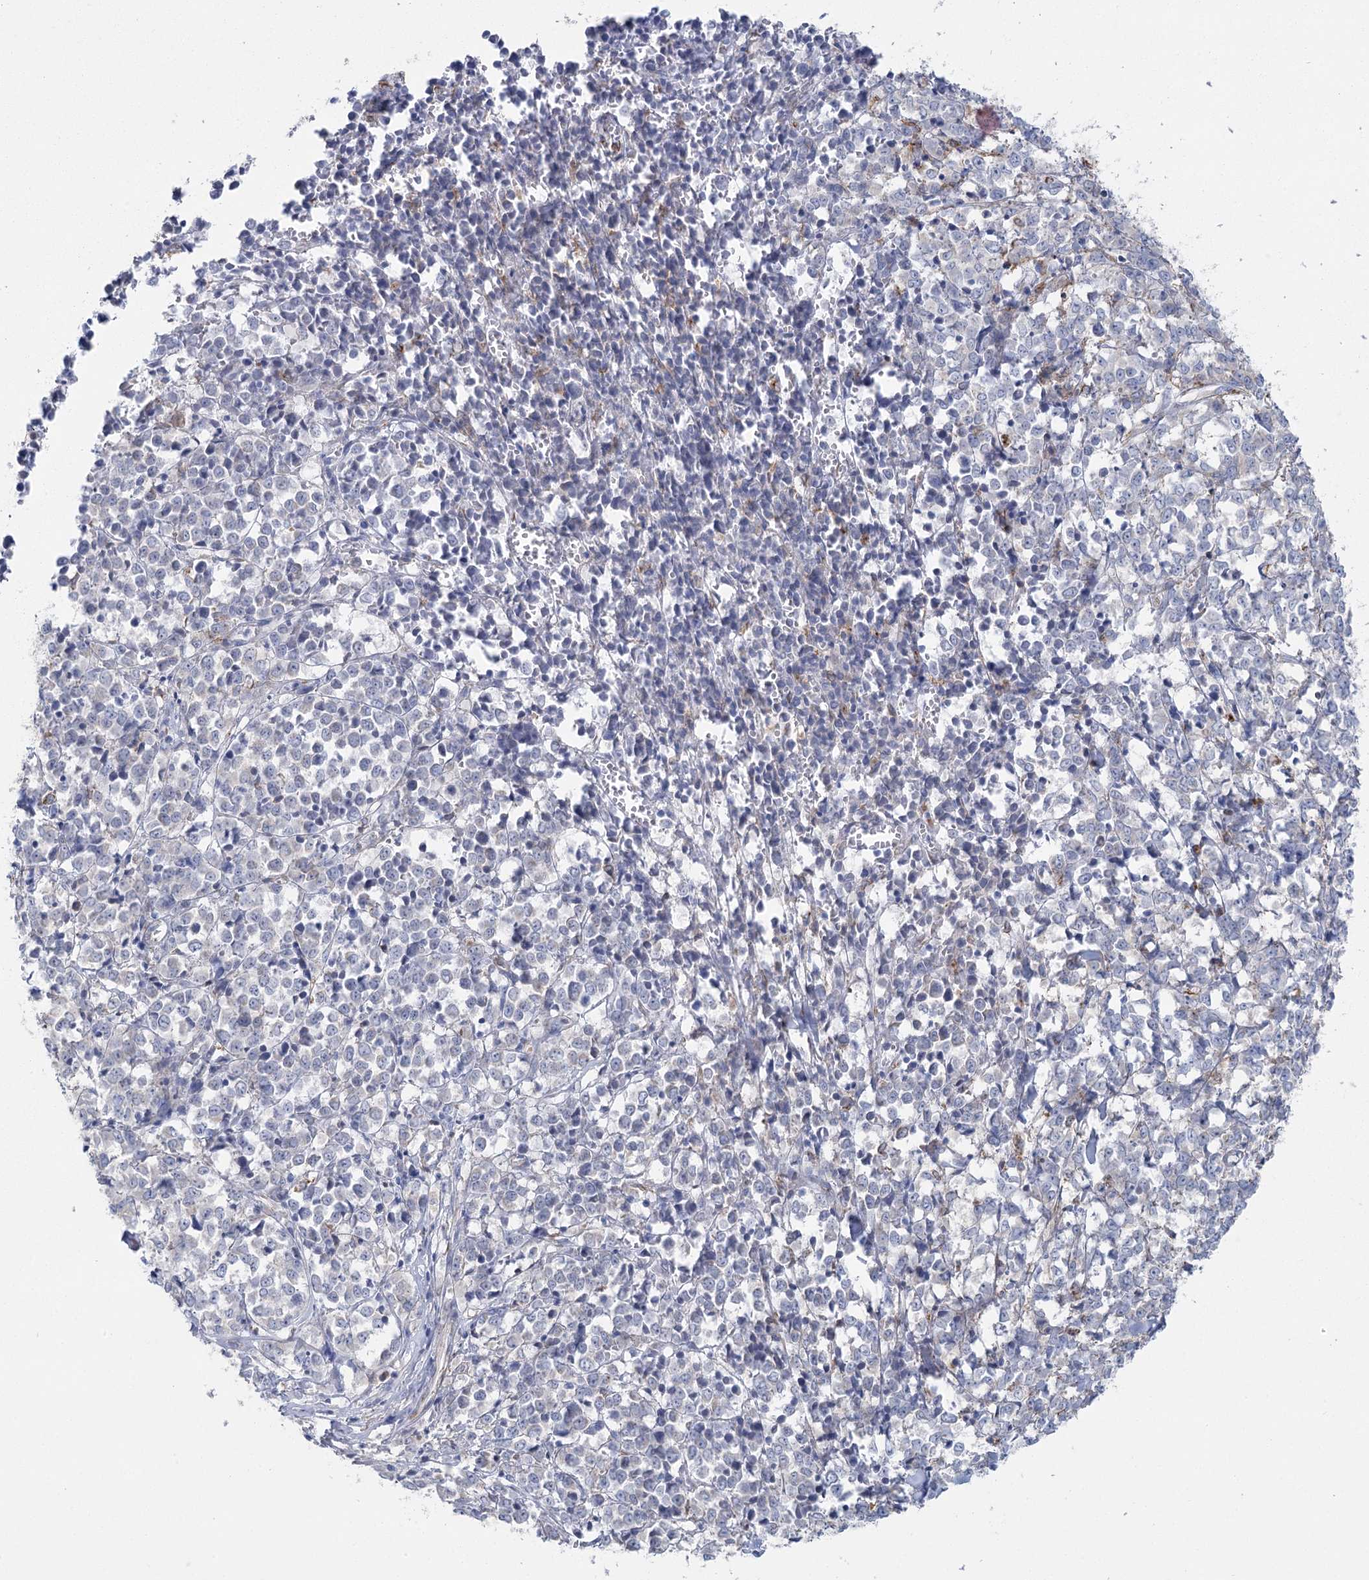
{"staining": {"intensity": "negative", "quantity": "none", "location": "none"}, "tissue": "melanoma", "cell_type": "Tumor cells", "image_type": "cancer", "snomed": [{"axis": "morphology", "description": "Malignant melanoma, NOS"}, {"axis": "topography", "description": "Skin"}], "caption": "The histopathology image exhibits no significant staining in tumor cells of malignant melanoma.", "gene": "CCDC88A", "patient": {"sex": "female", "age": 72}}